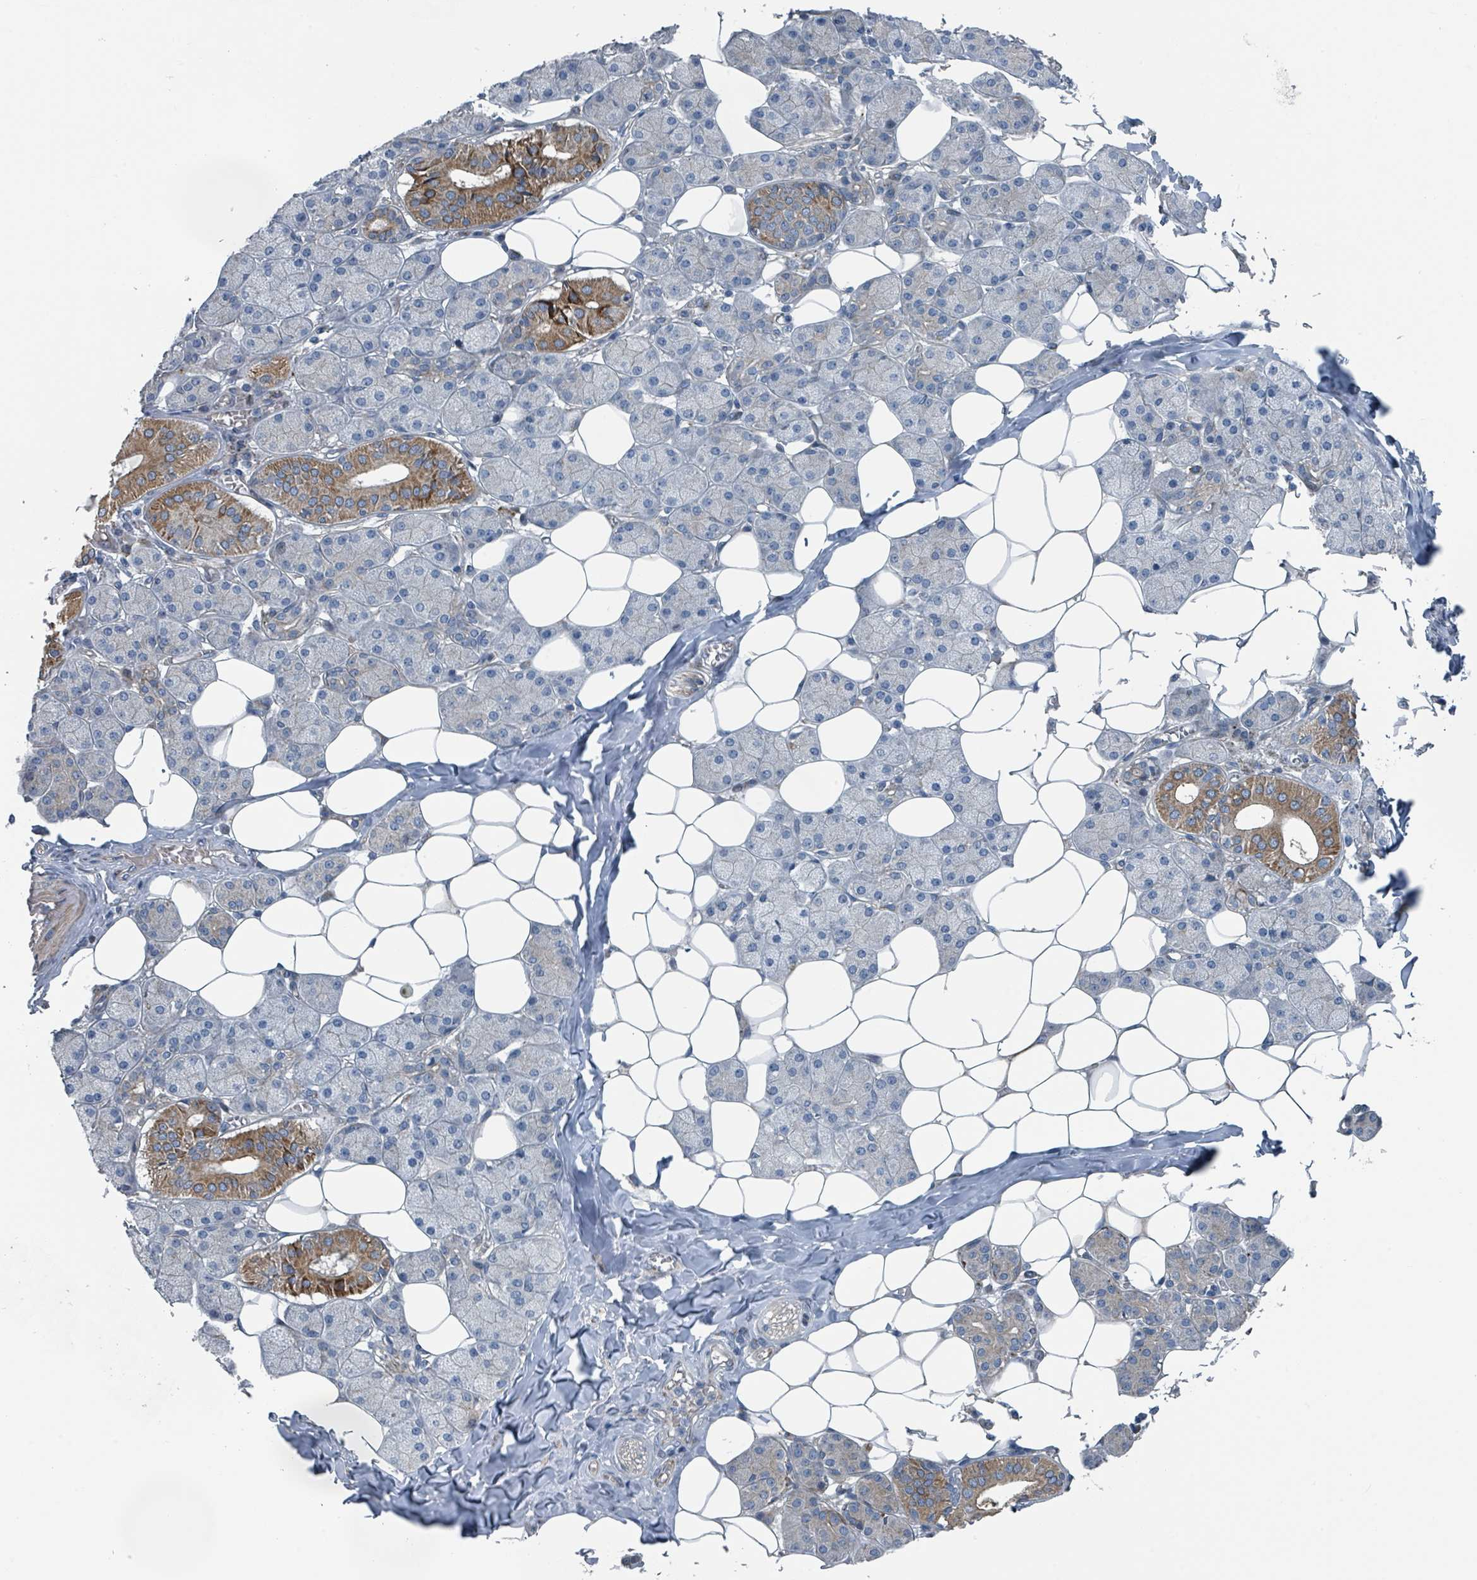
{"staining": {"intensity": "moderate", "quantity": "25%-75%", "location": "cytoplasmic/membranous"}, "tissue": "salivary gland", "cell_type": "Glandular cells", "image_type": "normal", "snomed": [{"axis": "morphology", "description": "Normal tissue, NOS"}, {"axis": "topography", "description": "Salivary gland"}], "caption": "Unremarkable salivary gland exhibits moderate cytoplasmic/membranous positivity in about 25%-75% of glandular cells, visualized by immunohistochemistry. (DAB (3,3'-diaminobenzidine) IHC, brown staining for protein, blue staining for nuclei).", "gene": "DIPK2A", "patient": {"sex": "female", "age": 33}}